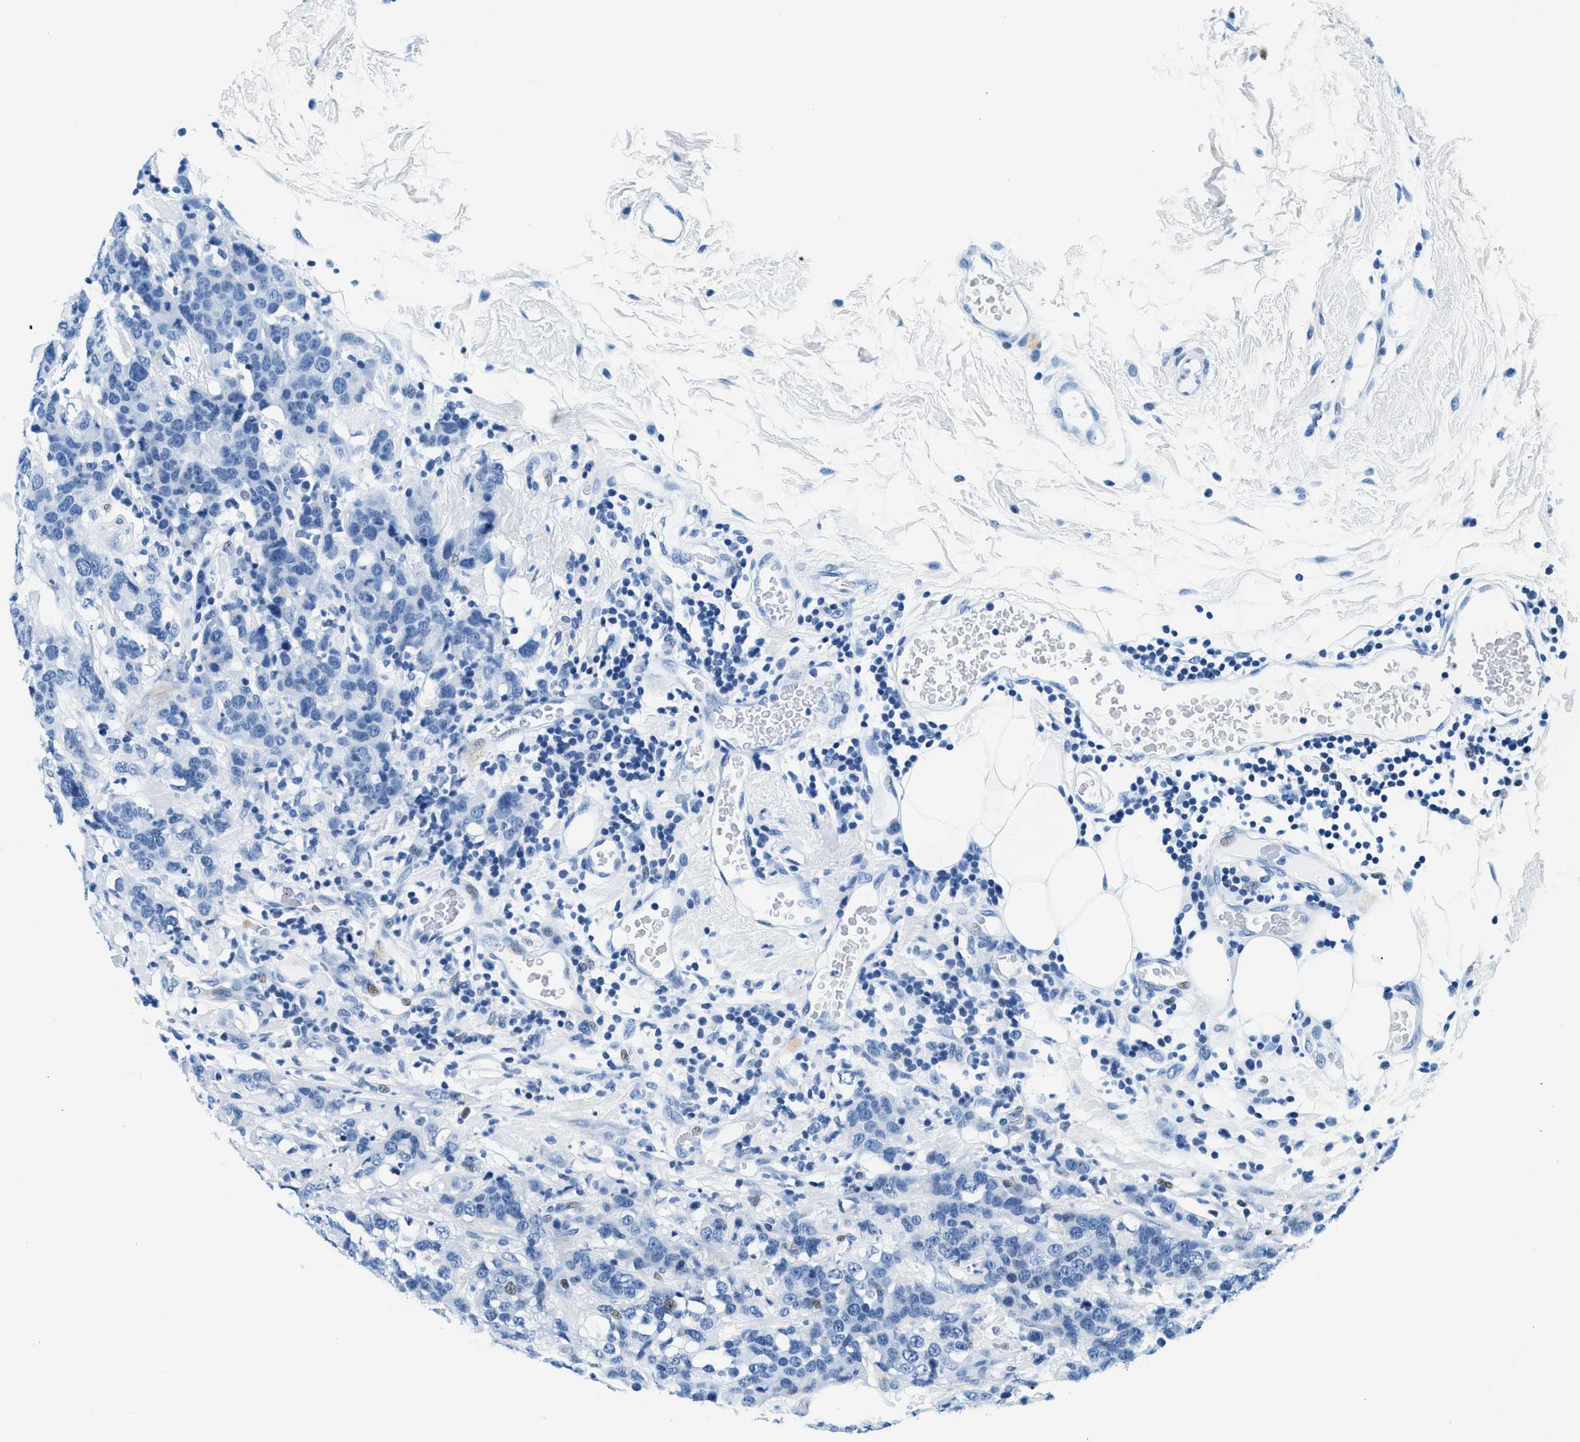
{"staining": {"intensity": "negative", "quantity": "none", "location": "none"}, "tissue": "breast cancer", "cell_type": "Tumor cells", "image_type": "cancer", "snomed": [{"axis": "morphology", "description": "Lobular carcinoma"}, {"axis": "topography", "description": "Breast"}], "caption": "An IHC photomicrograph of breast cancer is shown. There is no staining in tumor cells of breast cancer.", "gene": "VPS53", "patient": {"sex": "female", "age": 59}}